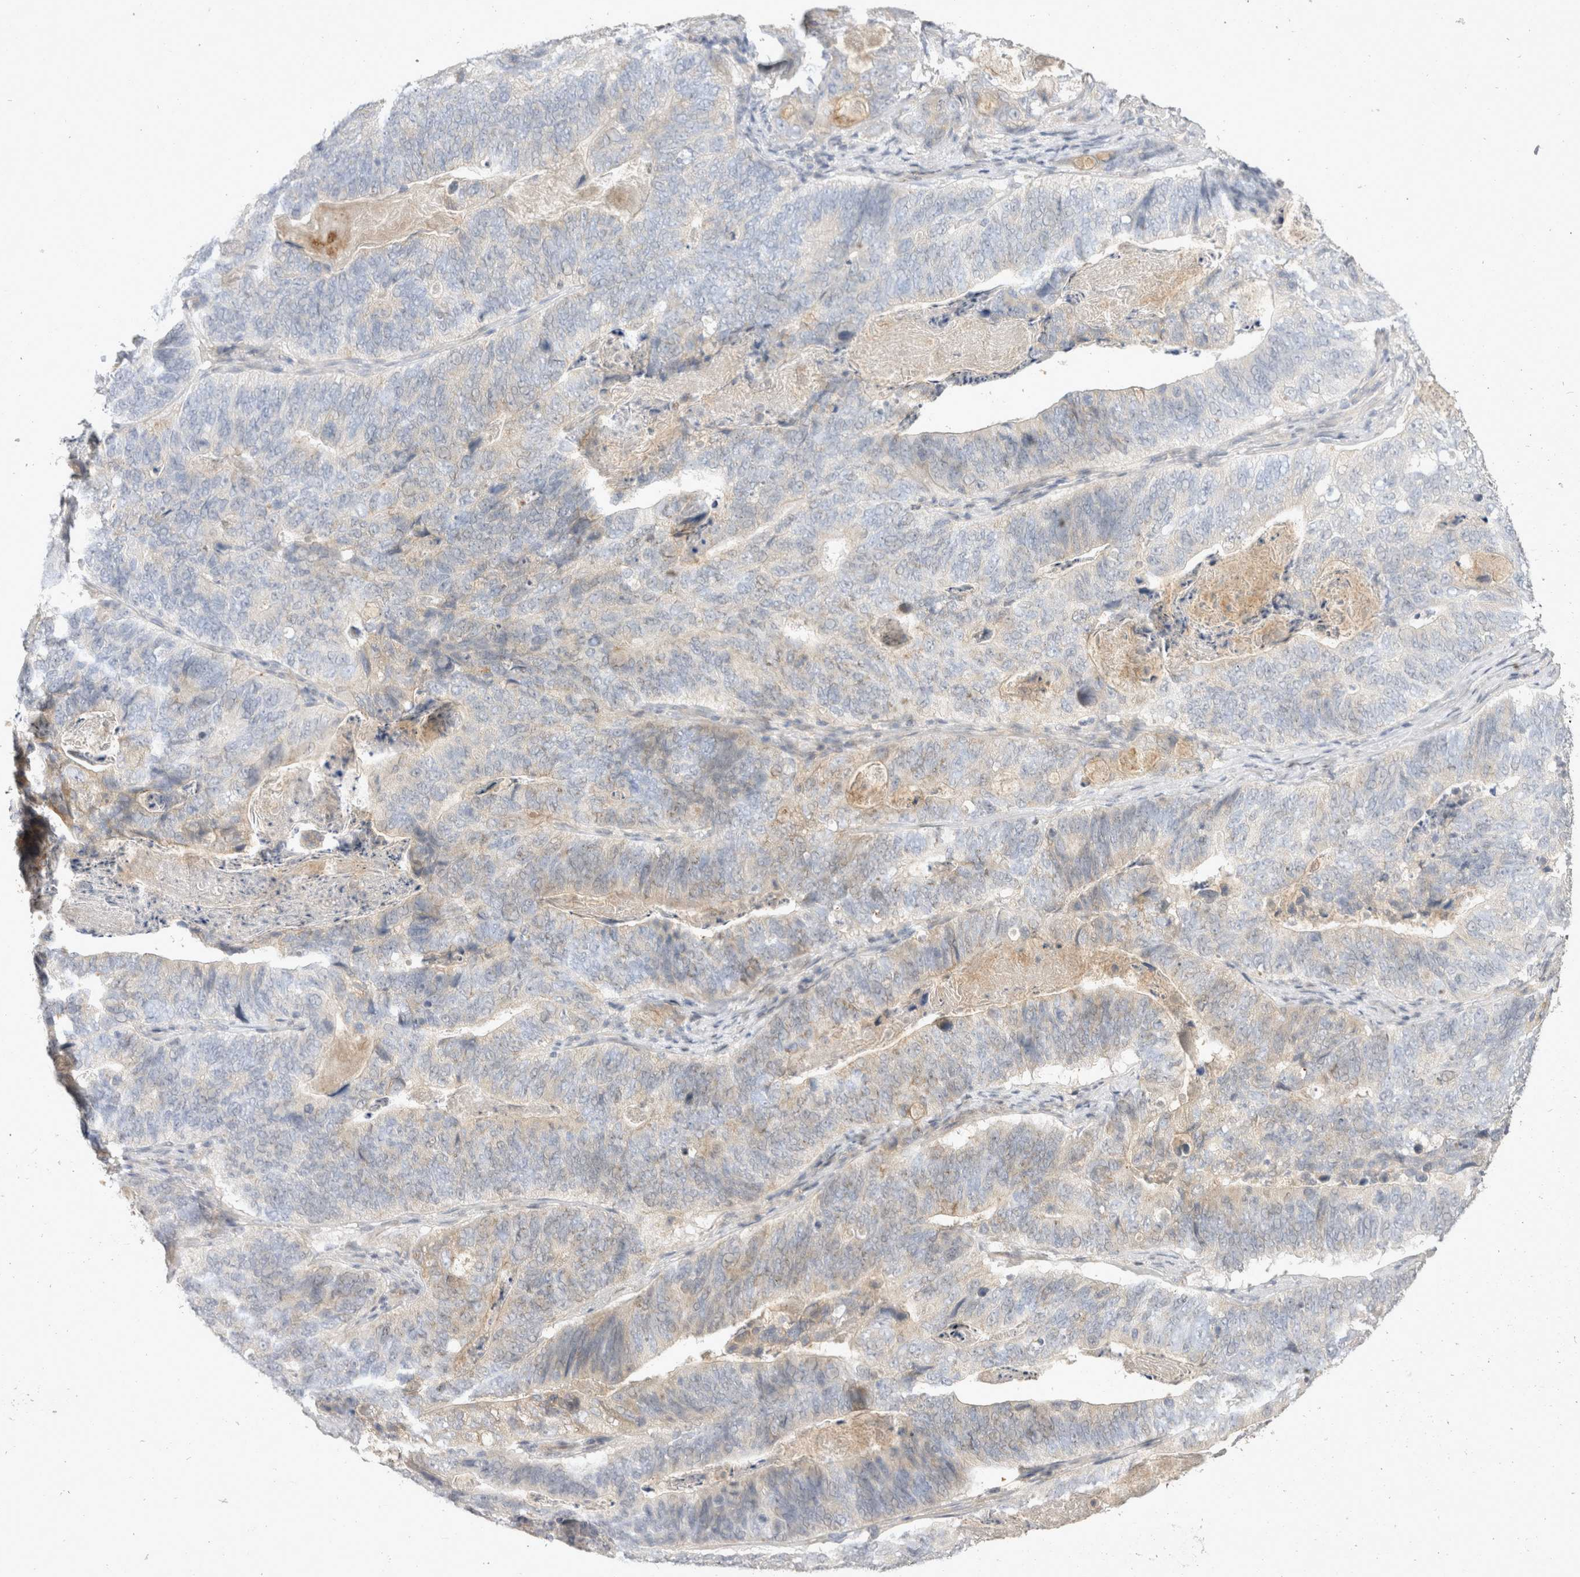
{"staining": {"intensity": "negative", "quantity": "none", "location": "none"}, "tissue": "stomach cancer", "cell_type": "Tumor cells", "image_type": "cancer", "snomed": [{"axis": "morphology", "description": "Normal tissue, NOS"}, {"axis": "morphology", "description": "Adenocarcinoma, NOS"}, {"axis": "topography", "description": "Stomach"}], "caption": "Adenocarcinoma (stomach) stained for a protein using immunohistochemistry (IHC) shows no expression tumor cells.", "gene": "TOM1L2", "patient": {"sex": "female", "age": 89}}